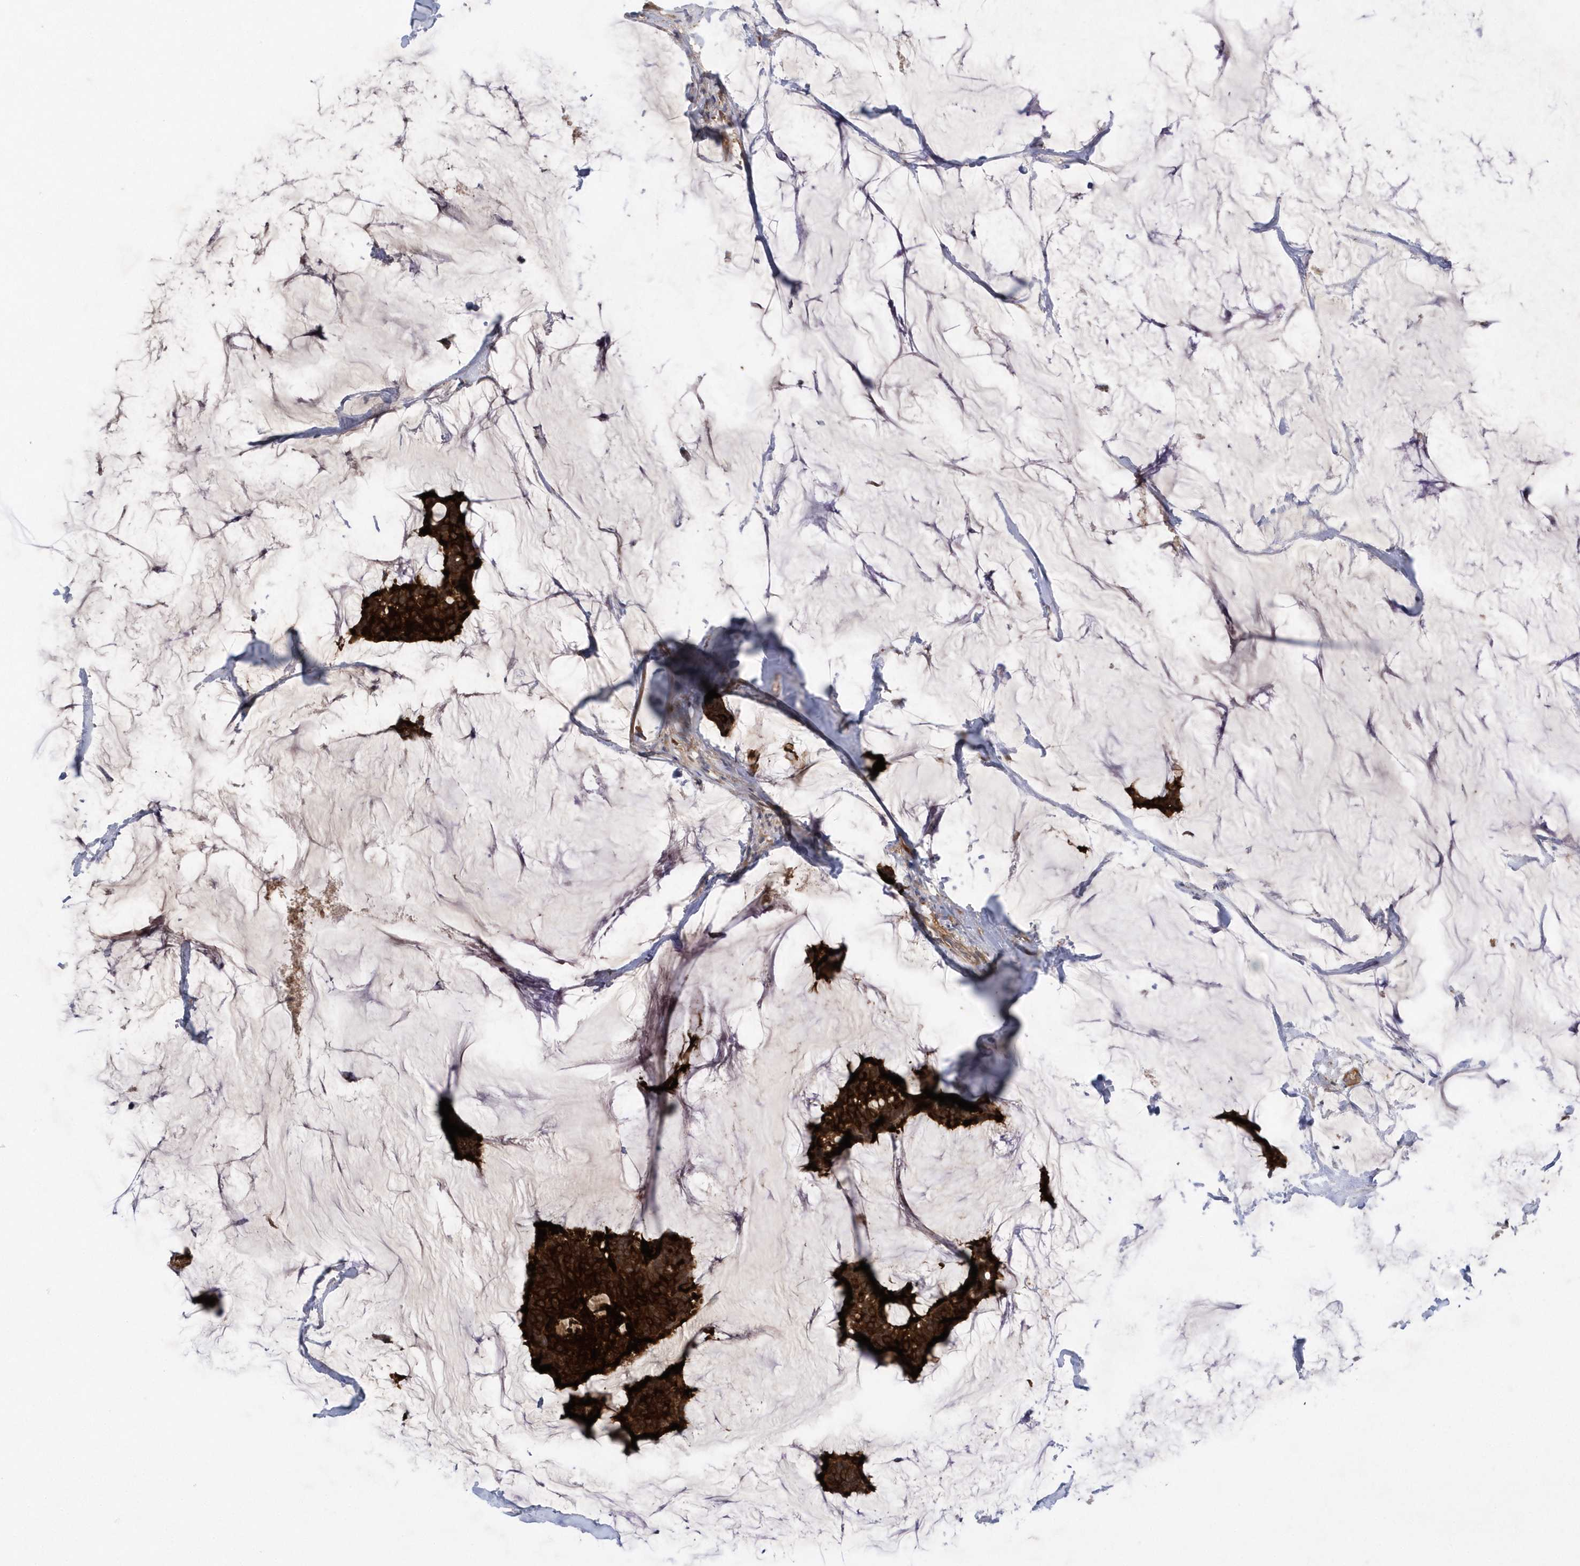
{"staining": {"intensity": "strong", "quantity": ">75%", "location": "cytoplasmic/membranous"}, "tissue": "breast cancer", "cell_type": "Tumor cells", "image_type": "cancer", "snomed": [{"axis": "morphology", "description": "Duct carcinoma"}, {"axis": "topography", "description": "Breast"}], "caption": "Immunohistochemistry micrograph of neoplastic tissue: breast infiltrating ductal carcinoma stained using immunohistochemistry reveals high levels of strong protein expression localized specifically in the cytoplasmic/membranous of tumor cells, appearing as a cytoplasmic/membranous brown color.", "gene": "PAICS", "patient": {"sex": "female", "age": 93}}